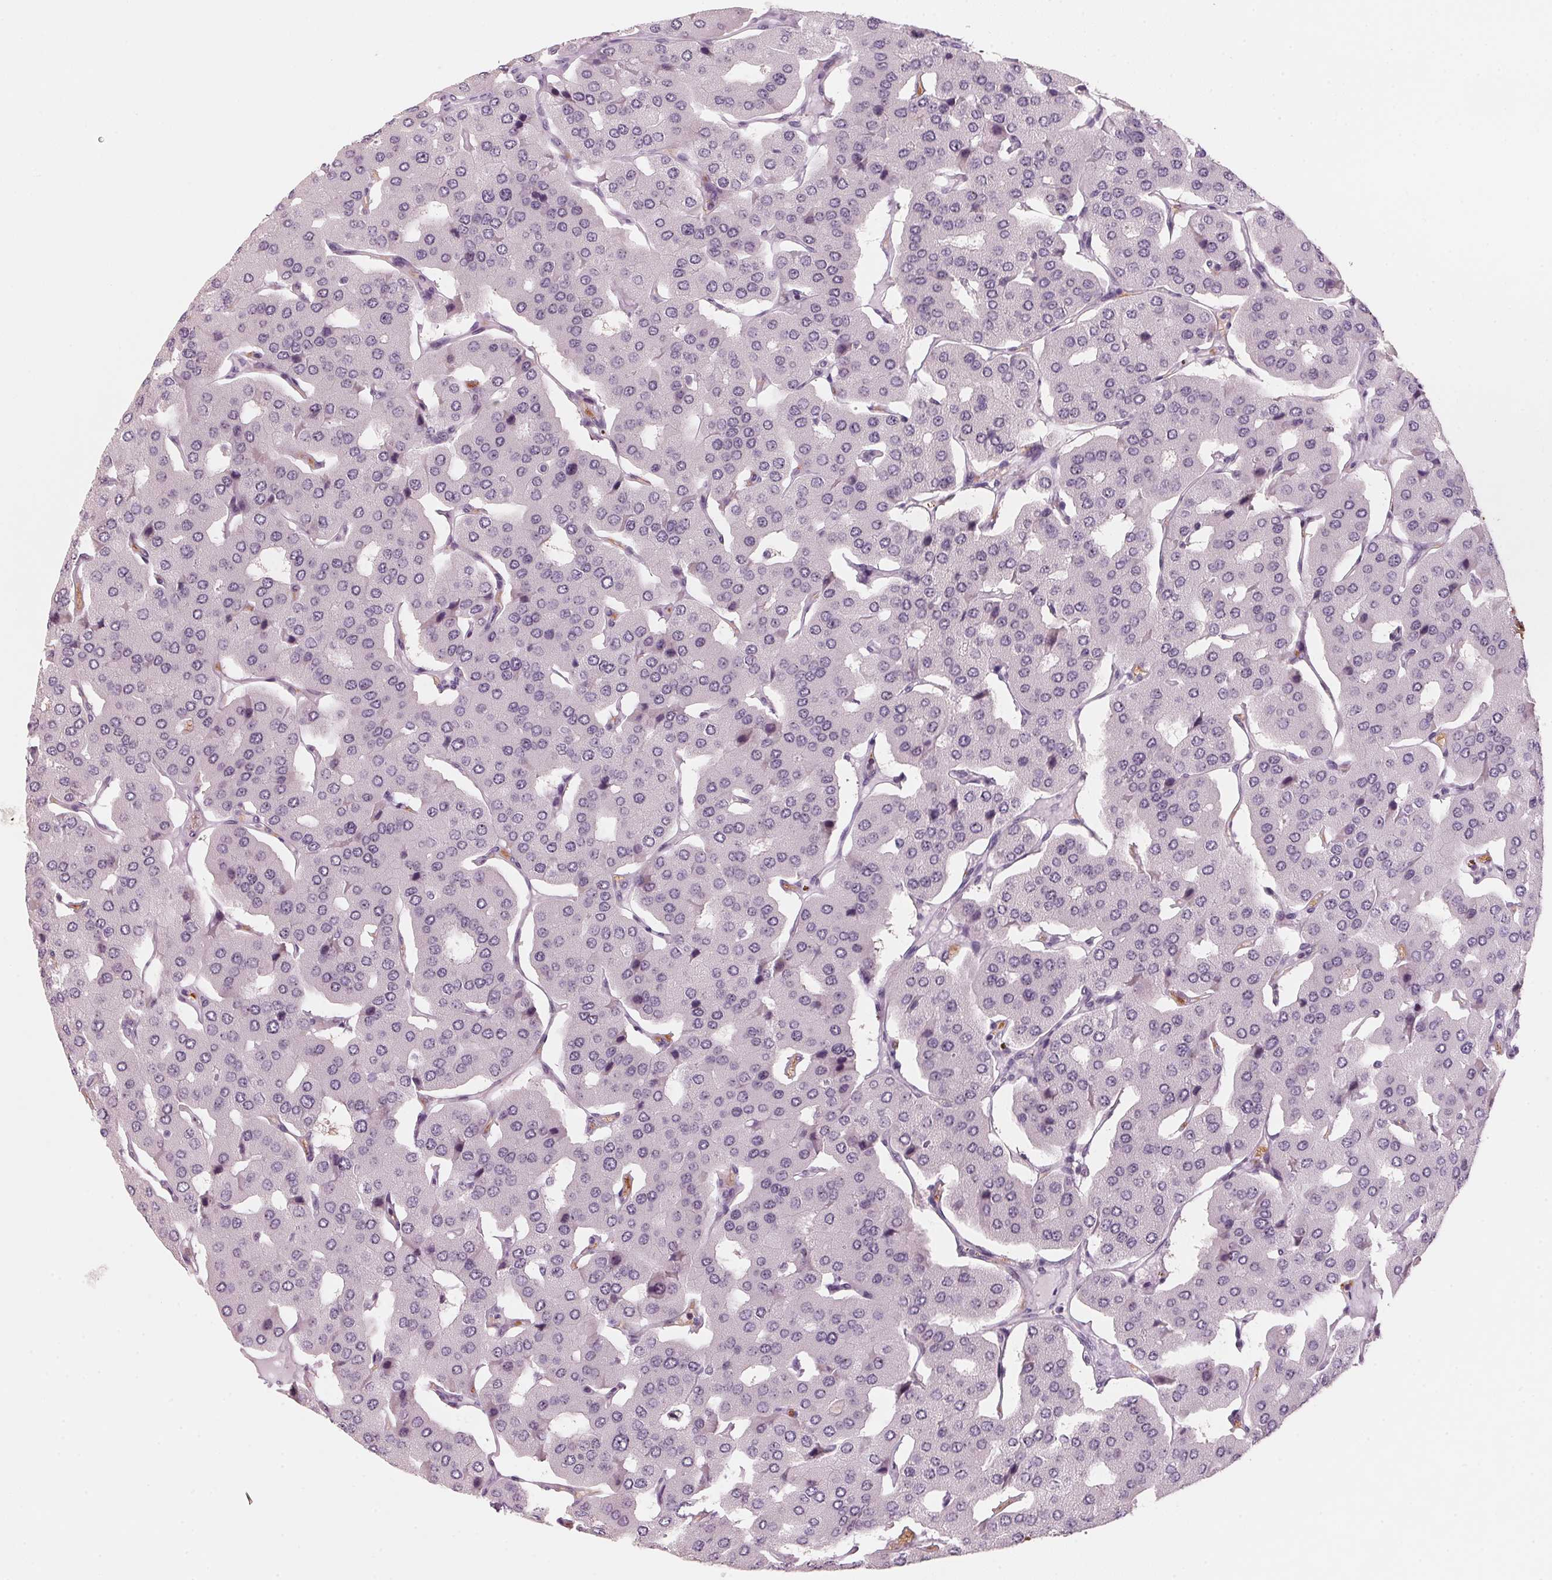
{"staining": {"intensity": "negative", "quantity": "none", "location": "none"}, "tissue": "parathyroid gland", "cell_type": "Glandular cells", "image_type": "normal", "snomed": [{"axis": "morphology", "description": "Normal tissue, NOS"}, {"axis": "morphology", "description": "Adenoma, NOS"}, {"axis": "topography", "description": "Parathyroid gland"}], "caption": "The image shows no staining of glandular cells in unremarkable parathyroid gland.", "gene": "DNTTIP2", "patient": {"sex": "female", "age": 86}}